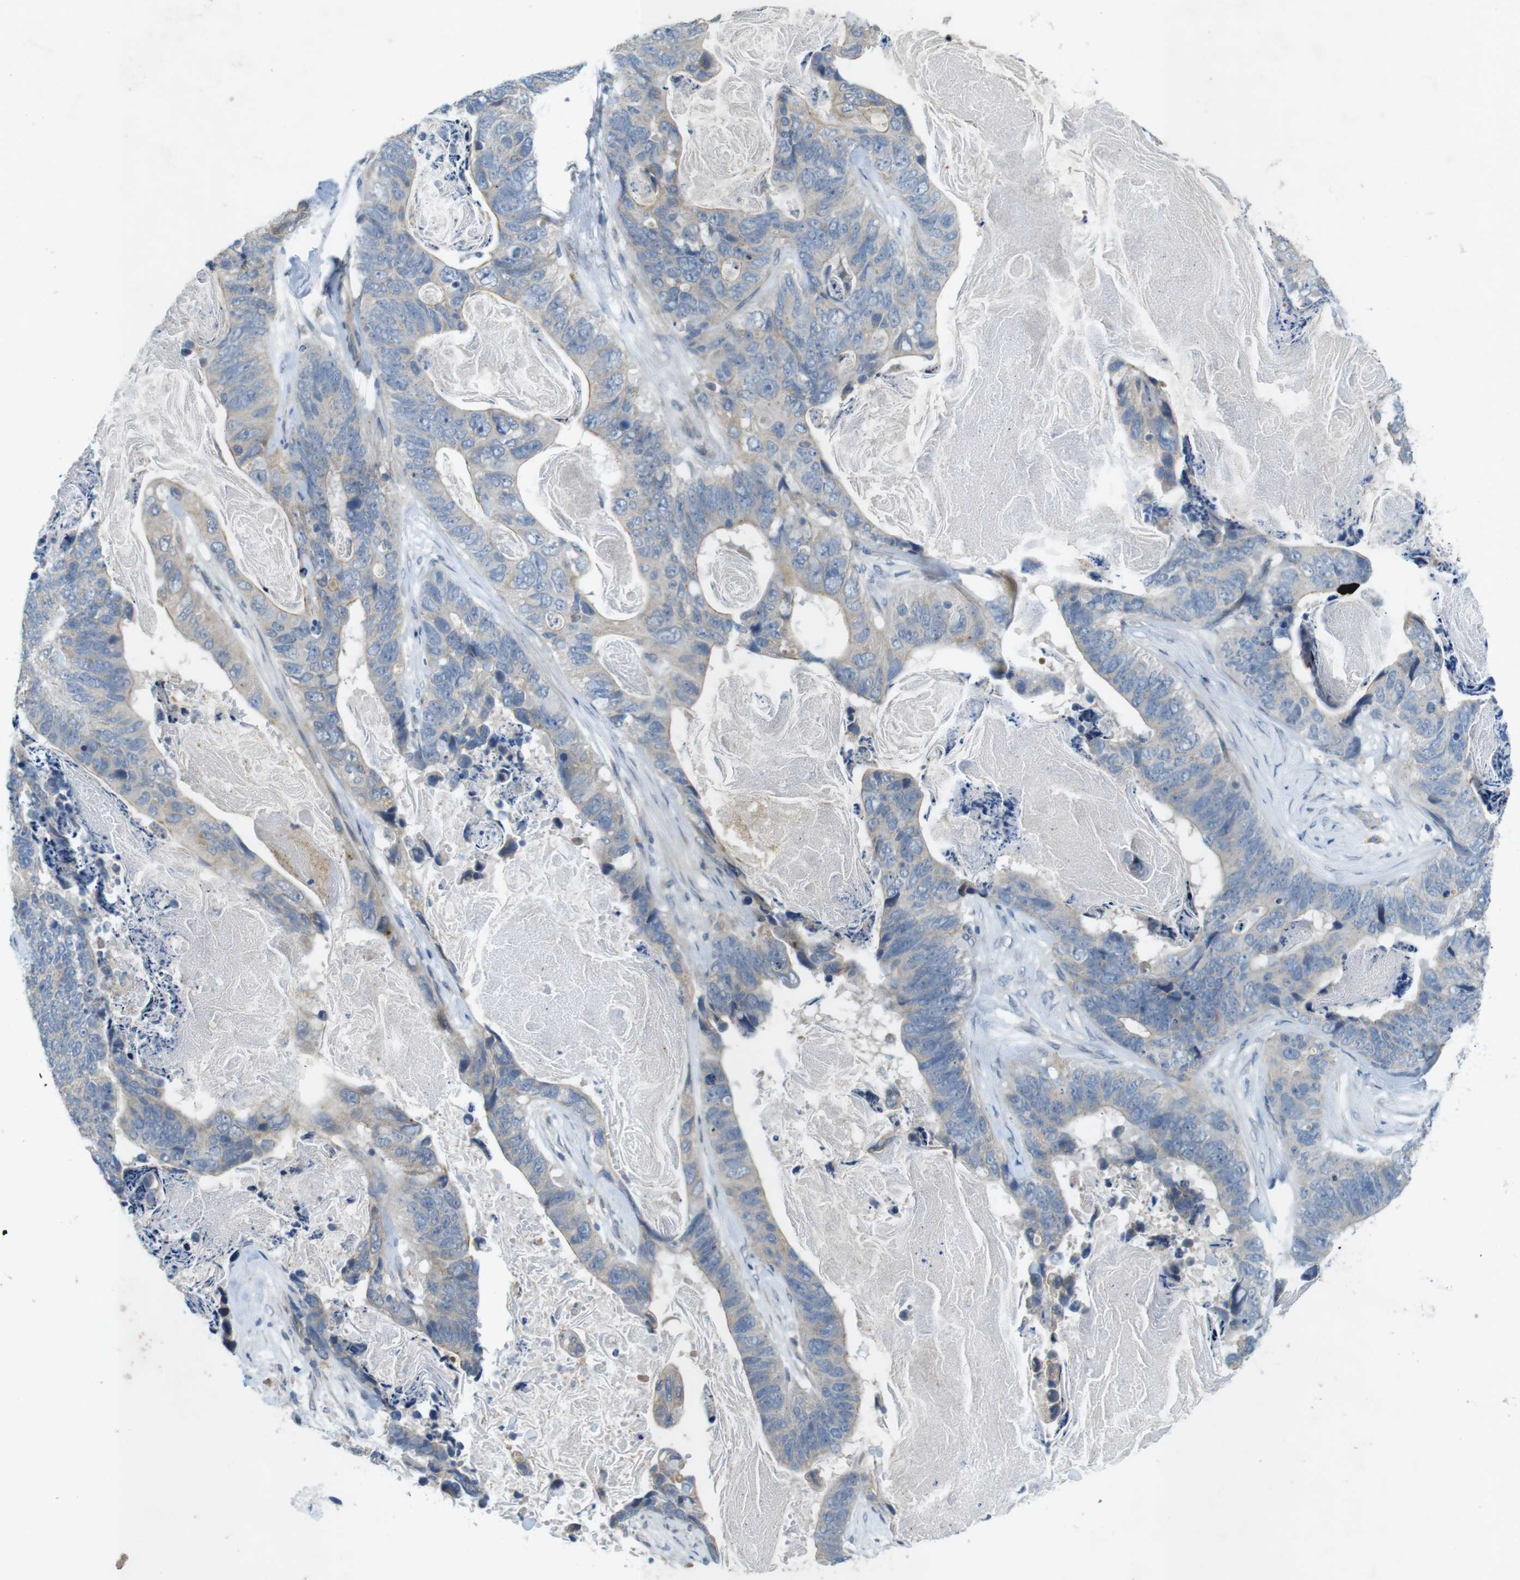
{"staining": {"intensity": "weak", "quantity": "25%-75%", "location": "cytoplasmic/membranous"}, "tissue": "stomach cancer", "cell_type": "Tumor cells", "image_type": "cancer", "snomed": [{"axis": "morphology", "description": "Adenocarcinoma, NOS"}, {"axis": "topography", "description": "Stomach"}], "caption": "Immunohistochemistry (IHC) image of human stomach adenocarcinoma stained for a protein (brown), which reveals low levels of weak cytoplasmic/membranous expression in approximately 25%-75% of tumor cells.", "gene": "TYW1", "patient": {"sex": "female", "age": 89}}